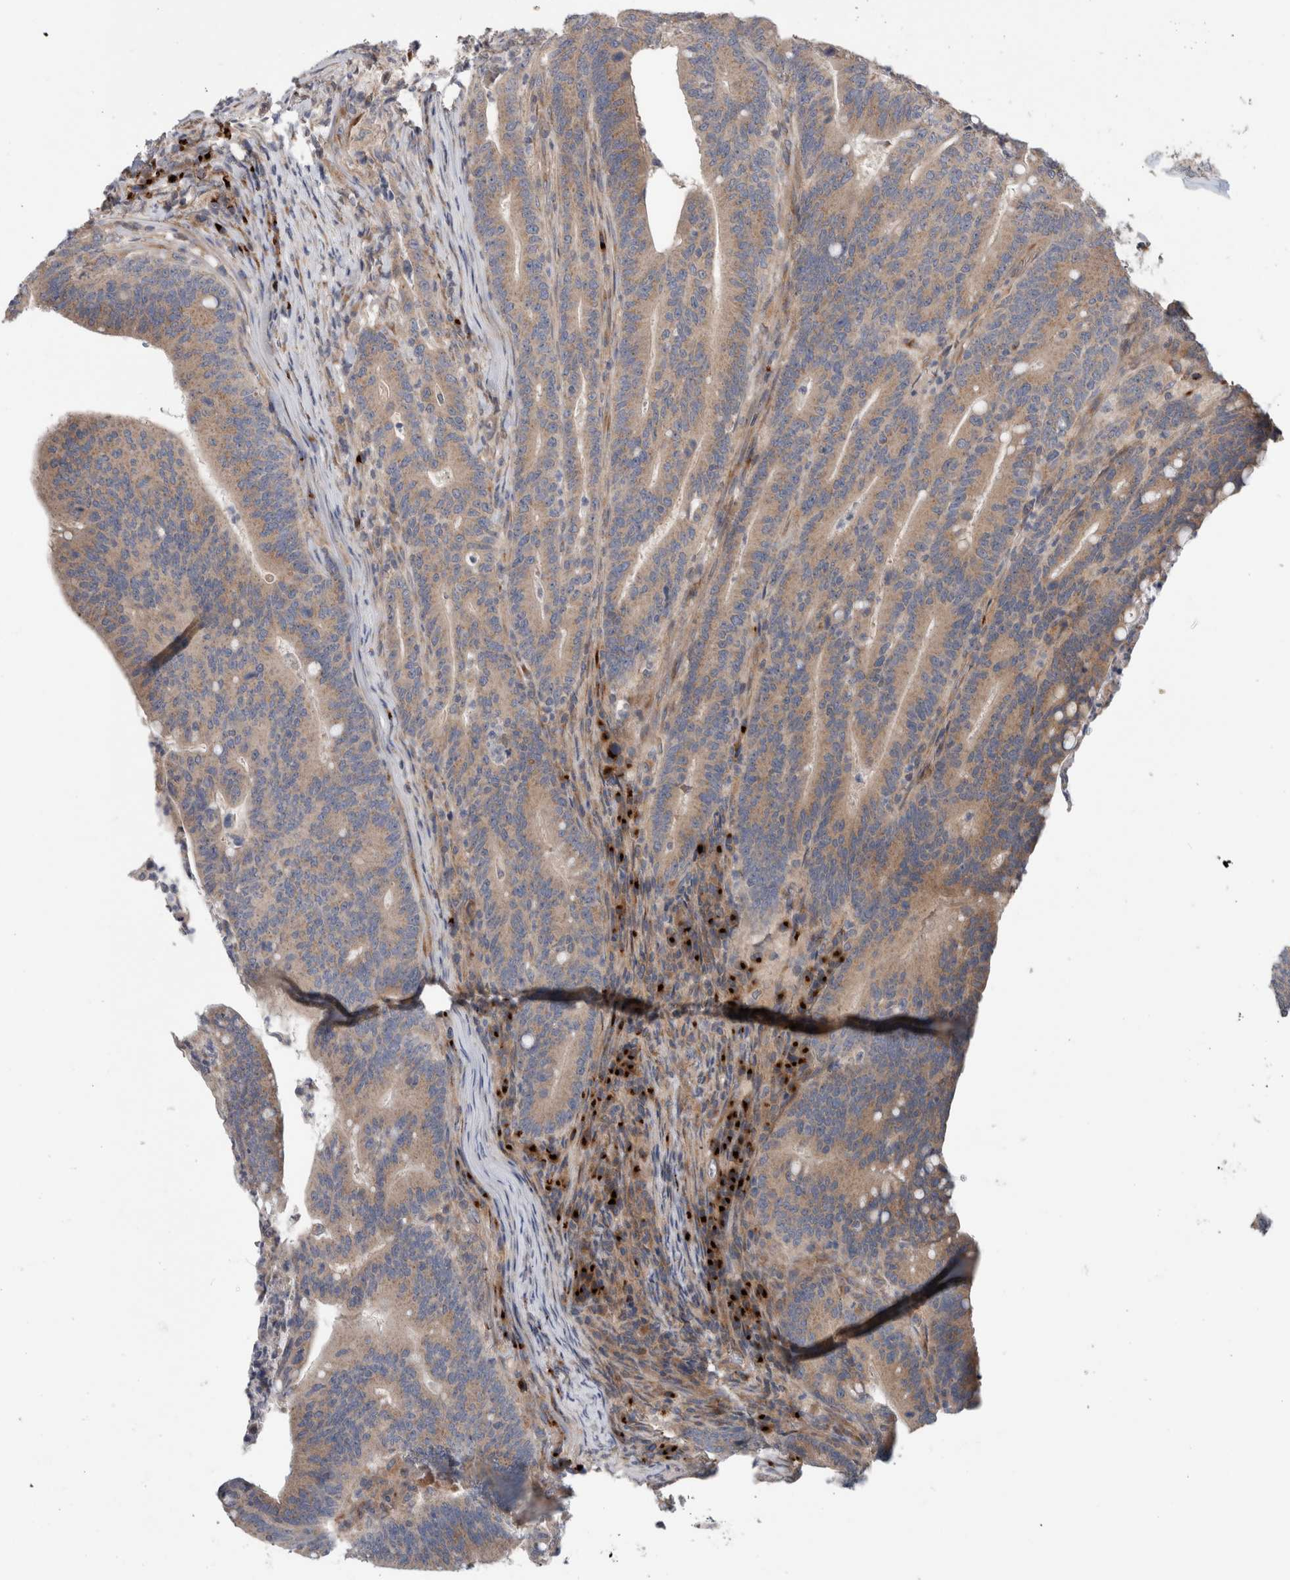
{"staining": {"intensity": "moderate", "quantity": ">75%", "location": "cytoplasmic/membranous"}, "tissue": "colorectal cancer", "cell_type": "Tumor cells", "image_type": "cancer", "snomed": [{"axis": "morphology", "description": "Adenocarcinoma, NOS"}, {"axis": "topography", "description": "Colon"}], "caption": "Immunohistochemistry of human adenocarcinoma (colorectal) exhibits medium levels of moderate cytoplasmic/membranous staining in approximately >75% of tumor cells.", "gene": "TRIM5", "patient": {"sex": "female", "age": 66}}